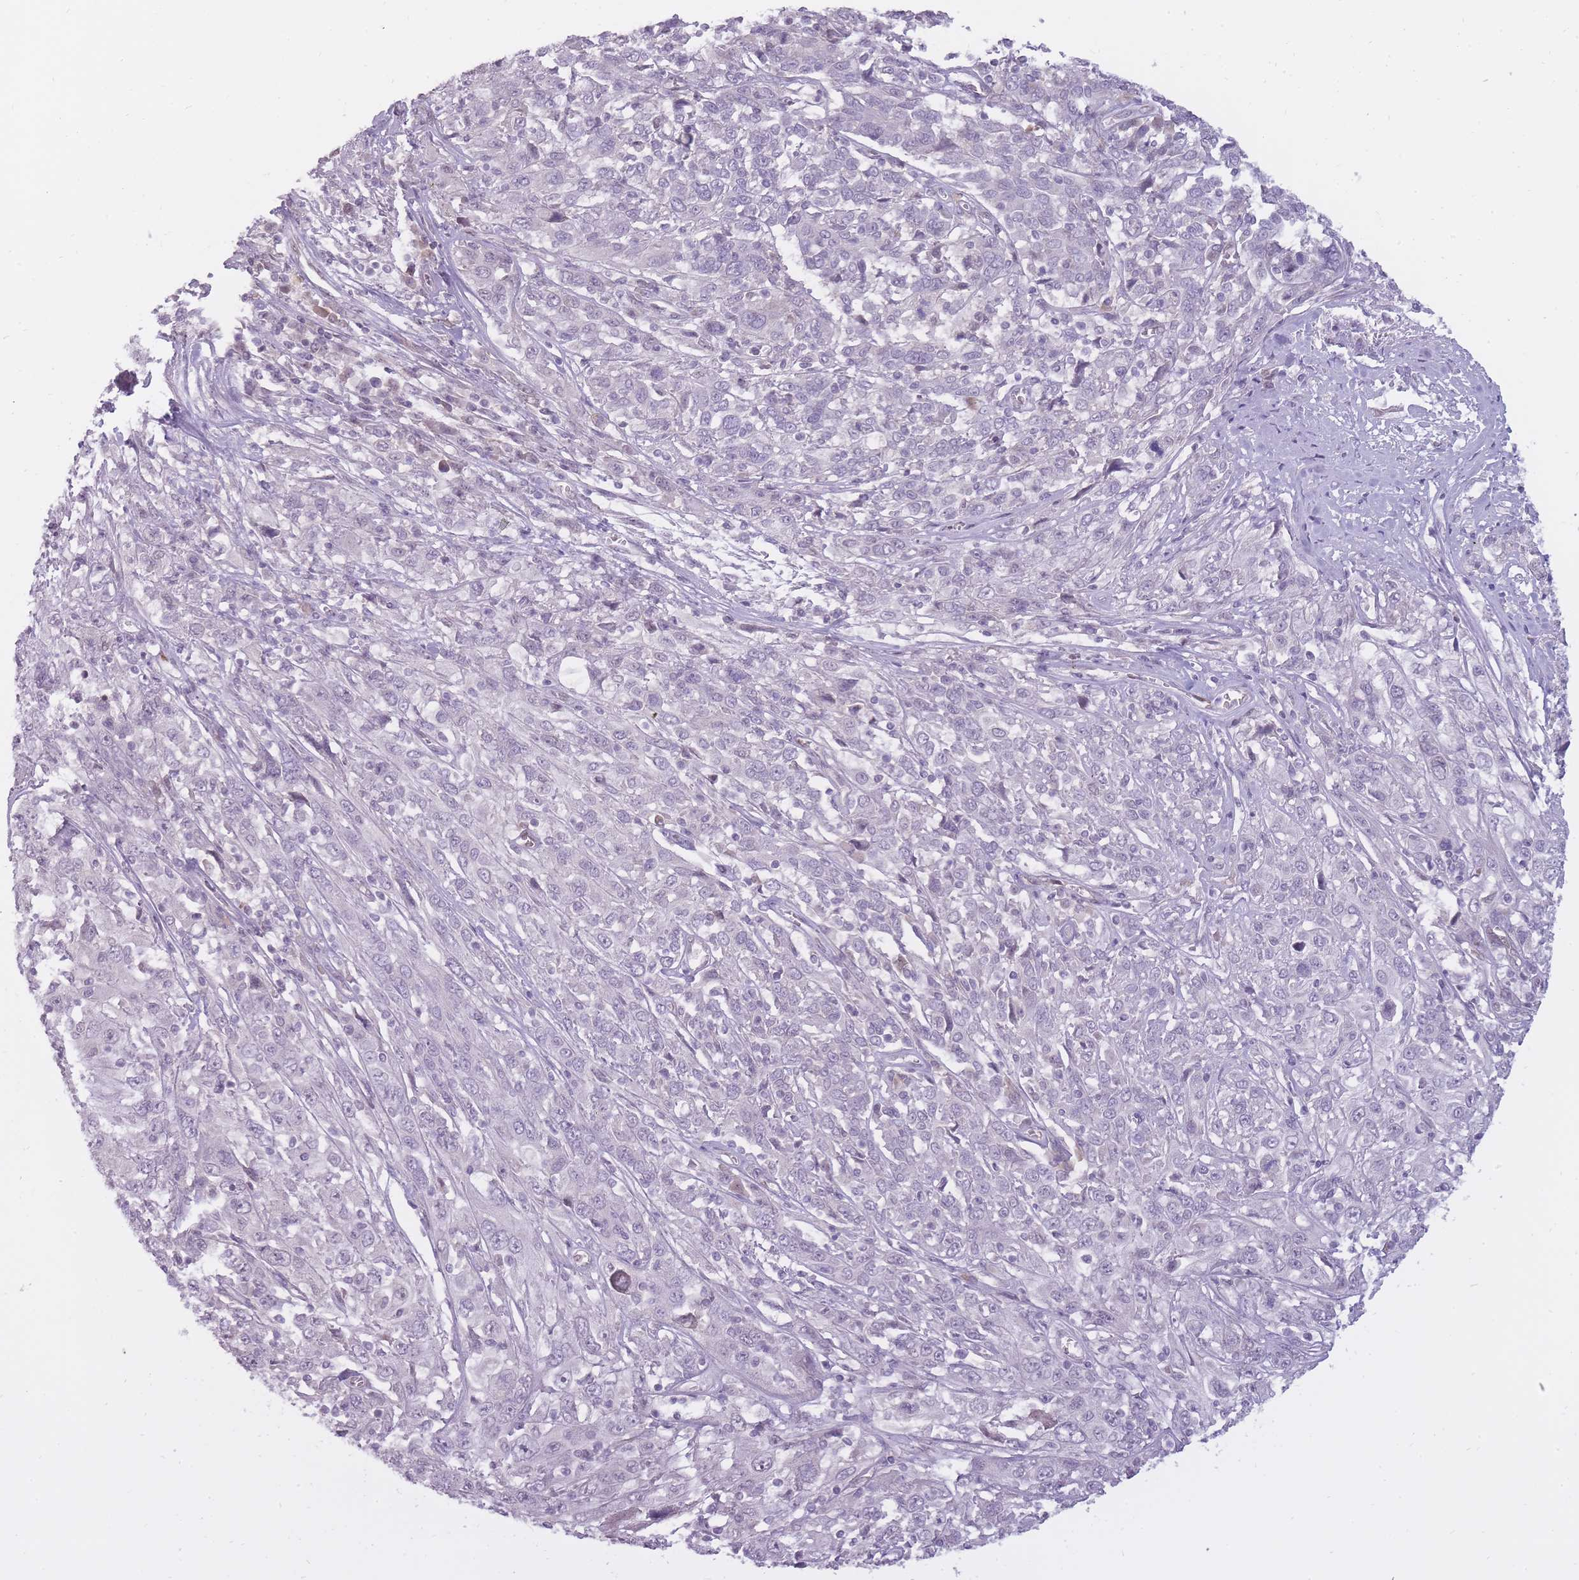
{"staining": {"intensity": "negative", "quantity": "none", "location": "none"}, "tissue": "cervical cancer", "cell_type": "Tumor cells", "image_type": "cancer", "snomed": [{"axis": "morphology", "description": "Squamous cell carcinoma, NOS"}, {"axis": "topography", "description": "Cervix"}], "caption": "The immunohistochemistry (IHC) histopathology image has no significant positivity in tumor cells of cervical cancer (squamous cell carcinoma) tissue.", "gene": "POMZP3", "patient": {"sex": "female", "age": 46}}